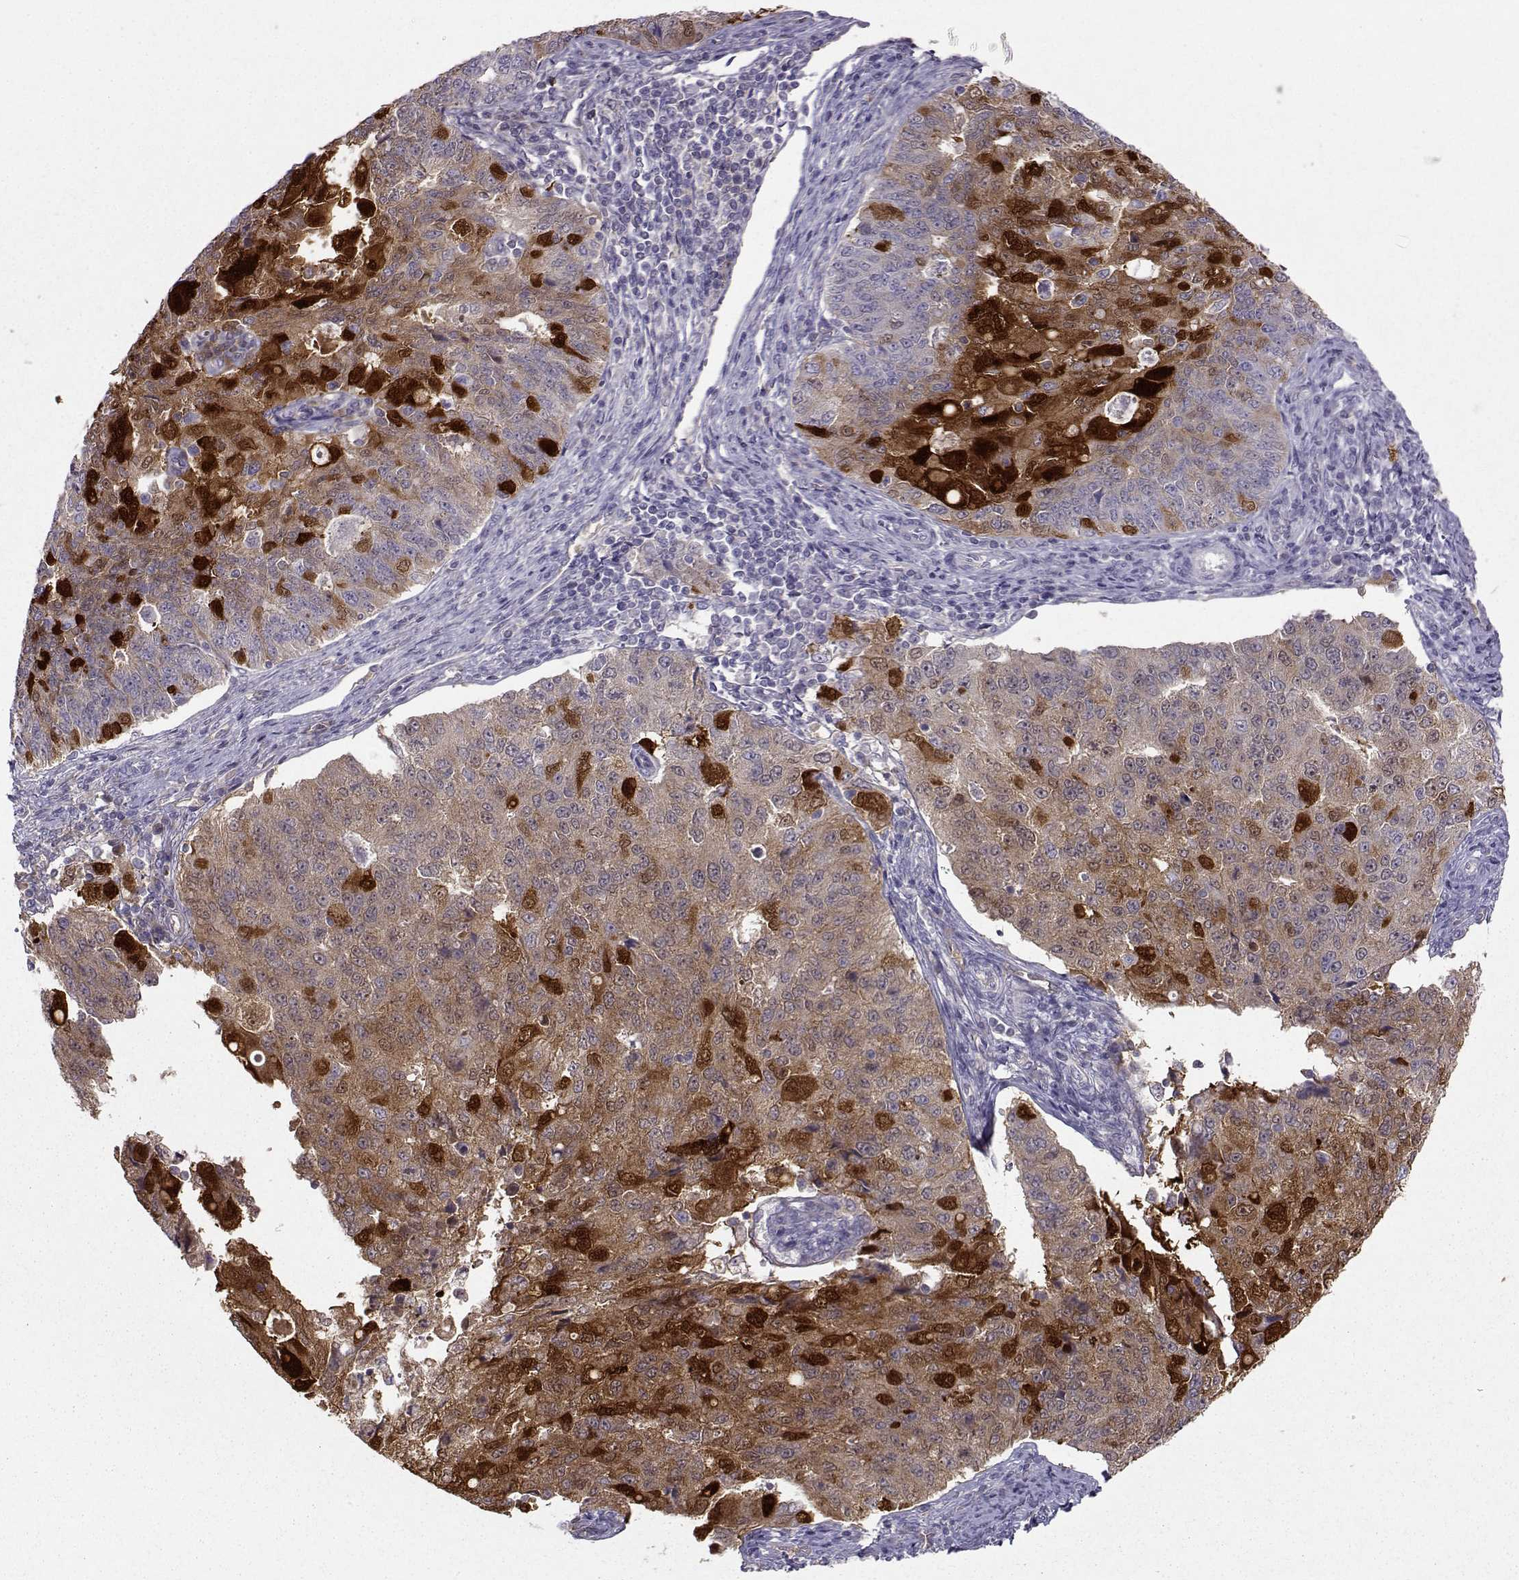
{"staining": {"intensity": "strong", "quantity": "<25%", "location": "cytoplasmic/membranous"}, "tissue": "endometrial cancer", "cell_type": "Tumor cells", "image_type": "cancer", "snomed": [{"axis": "morphology", "description": "Adenocarcinoma, NOS"}, {"axis": "topography", "description": "Endometrium"}], "caption": "Immunohistochemical staining of endometrial adenocarcinoma exhibits medium levels of strong cytoplasmic/membranous expression in about <25% of tumor cells.", "gene": "NQO1", "patient": {"sex": "female", "age": 43}}